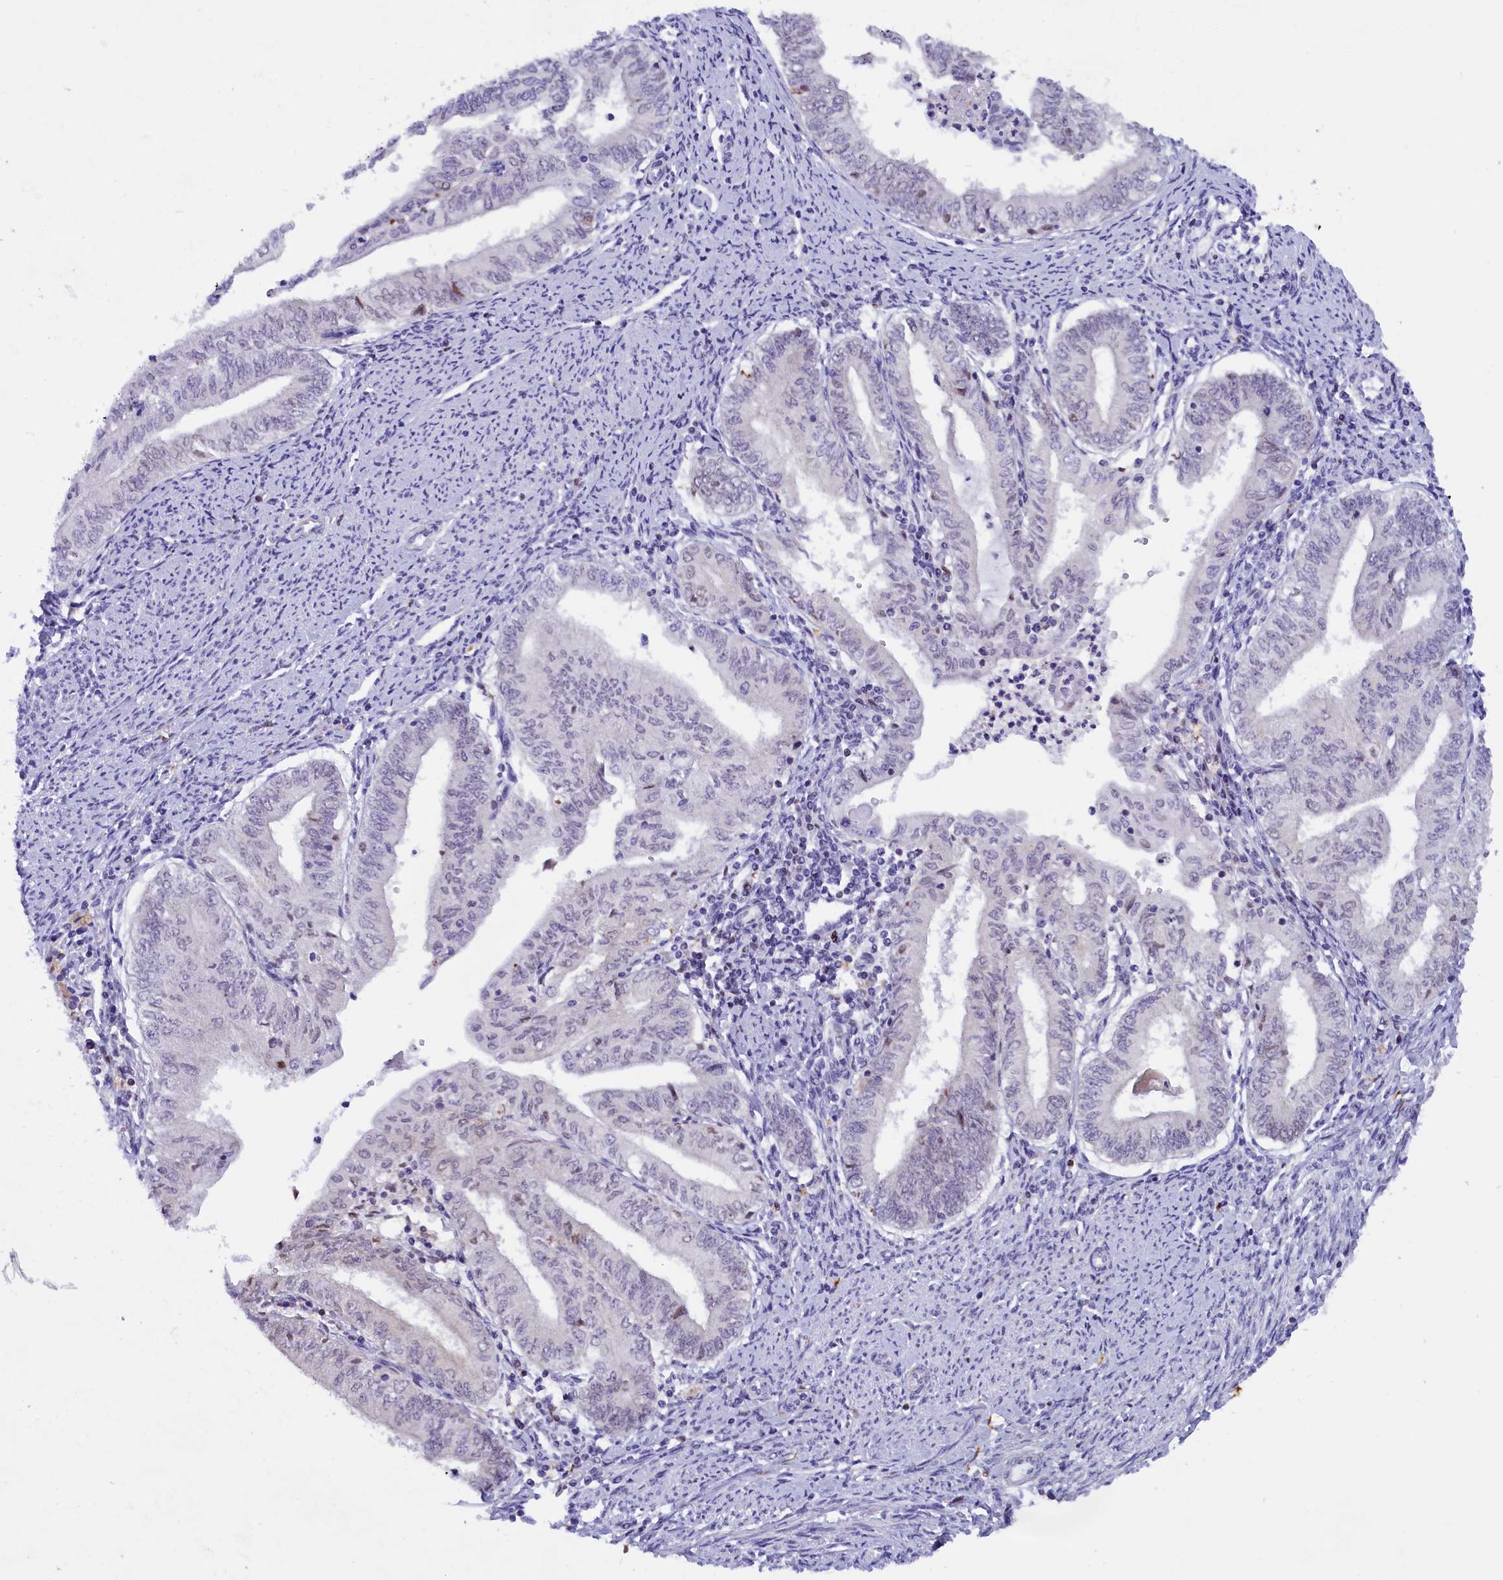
{"staining": {"intensity": "negative", "quantity": "none", "location": "none"}, "tissue": "endometrial cancer", "cell_type": "Tumor cells", "image_type": "cancer", "snomed": [{"axis": "morphology", "description": "Adenocarcinoma, NOS"}, {"axis": "topography", "description": "Endometrium"}], "caption": "Immunohistochemistry photomicrograph of endometrial adenocarcinoma stained for a protein (brown), which exhibits no positivity in tumor cells. (DAB IHC visualized using brightfield microscopy, high magnification).", "gene": "CDYL2", "patient": {"sex": "female", "age": 66}}